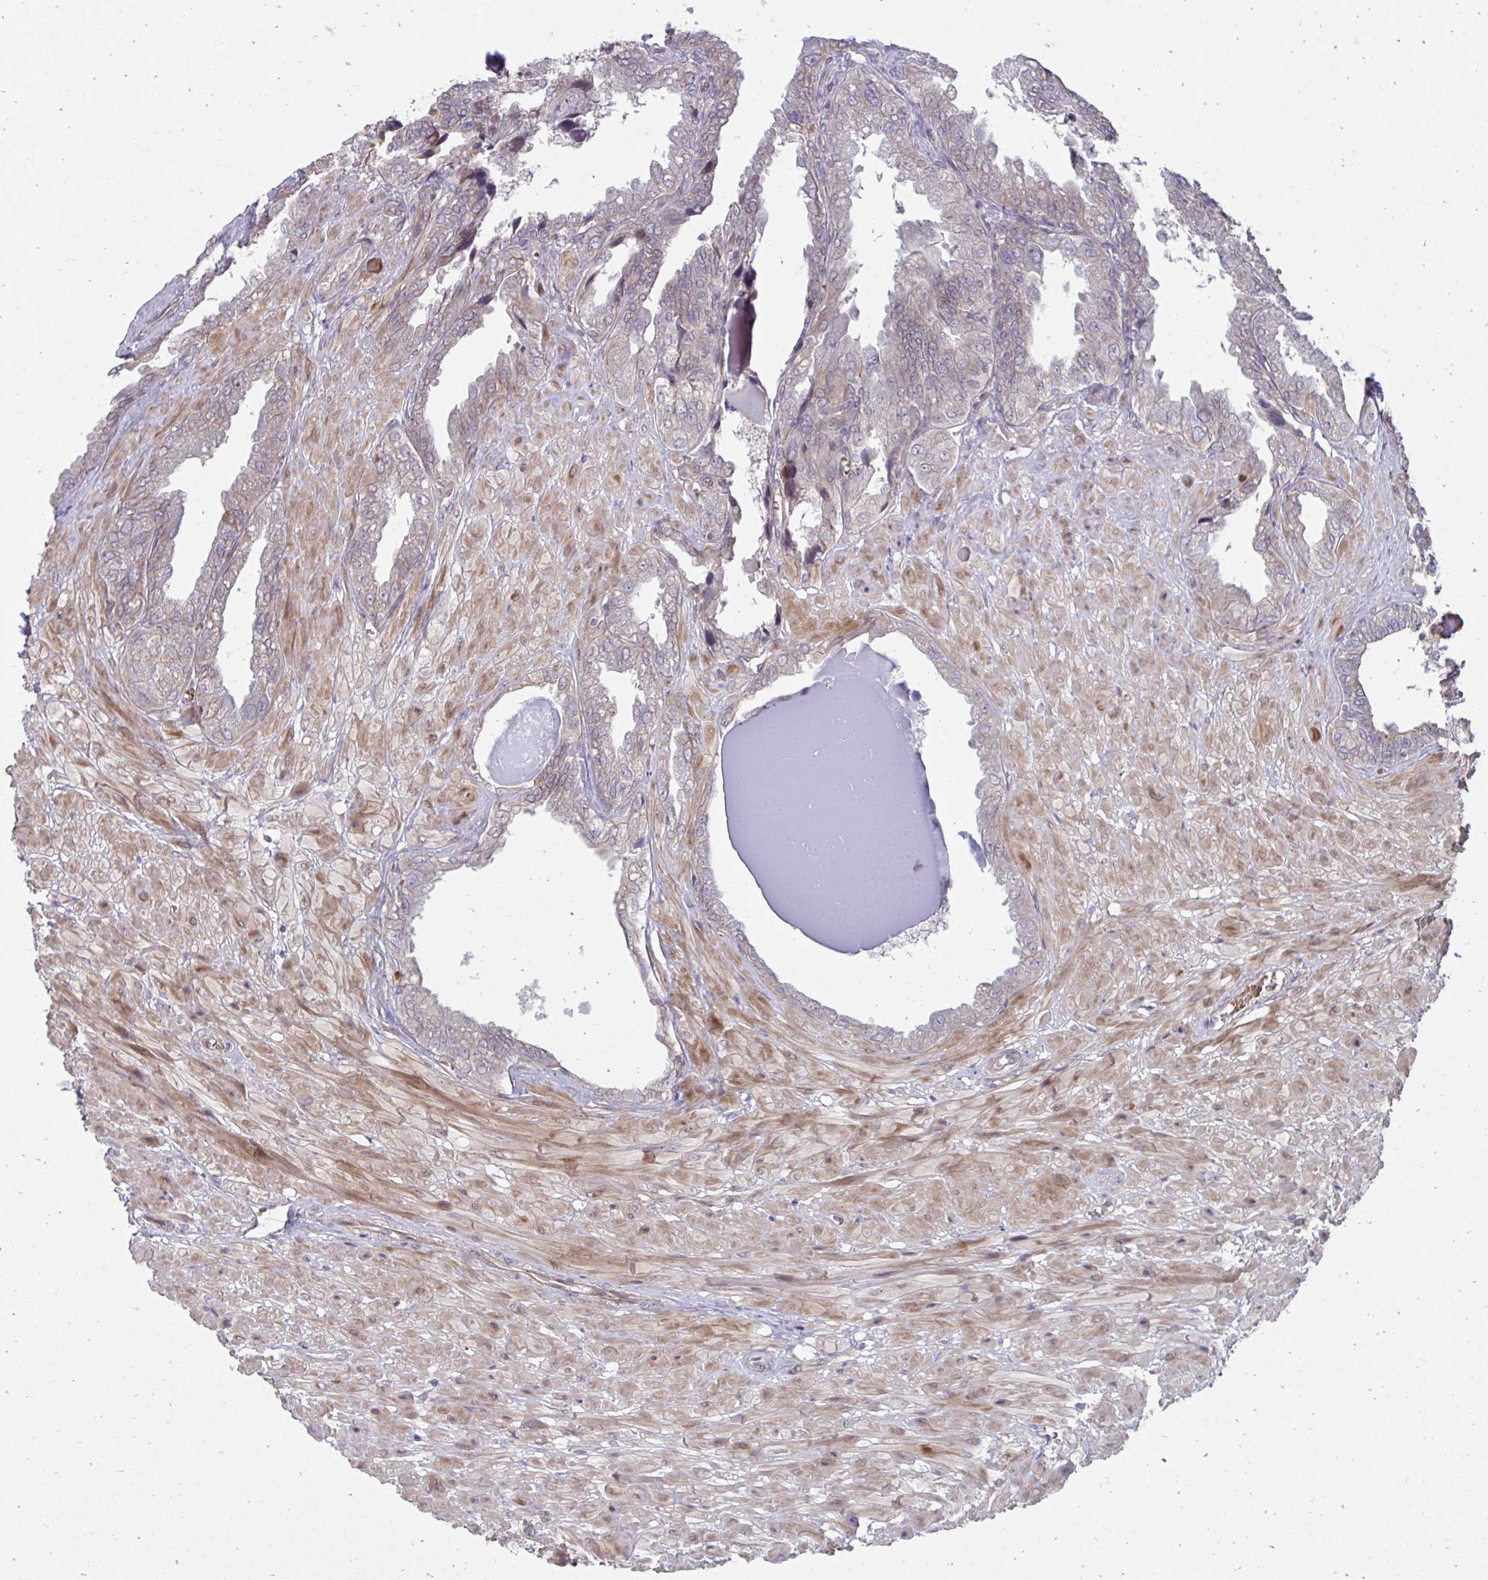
{"staining": {"intensity": "weak", "quantity": "25%-75%", "location": "cytoplasmic/membranous"}, "tissue": "seminal vesicle", "cell_type": "Glandular cells", "image_type": "normal", "snomed": [{"axis": "morphology", "description": "Normal tissue, NOS"}, {"axis": "topography", "description": "Seminal veicle"}], "caption": "Immunohistochemistry (IHC) photomicrograph of unremarkable seminal vesicle stained for a protein (brown), which demonstrates low levels of weak cytoplasmic/membranous expression in approximately 25%-75% of glandular cells.", "gene": "ITPR2", "patient": {"sex": "male", "age": 55}}